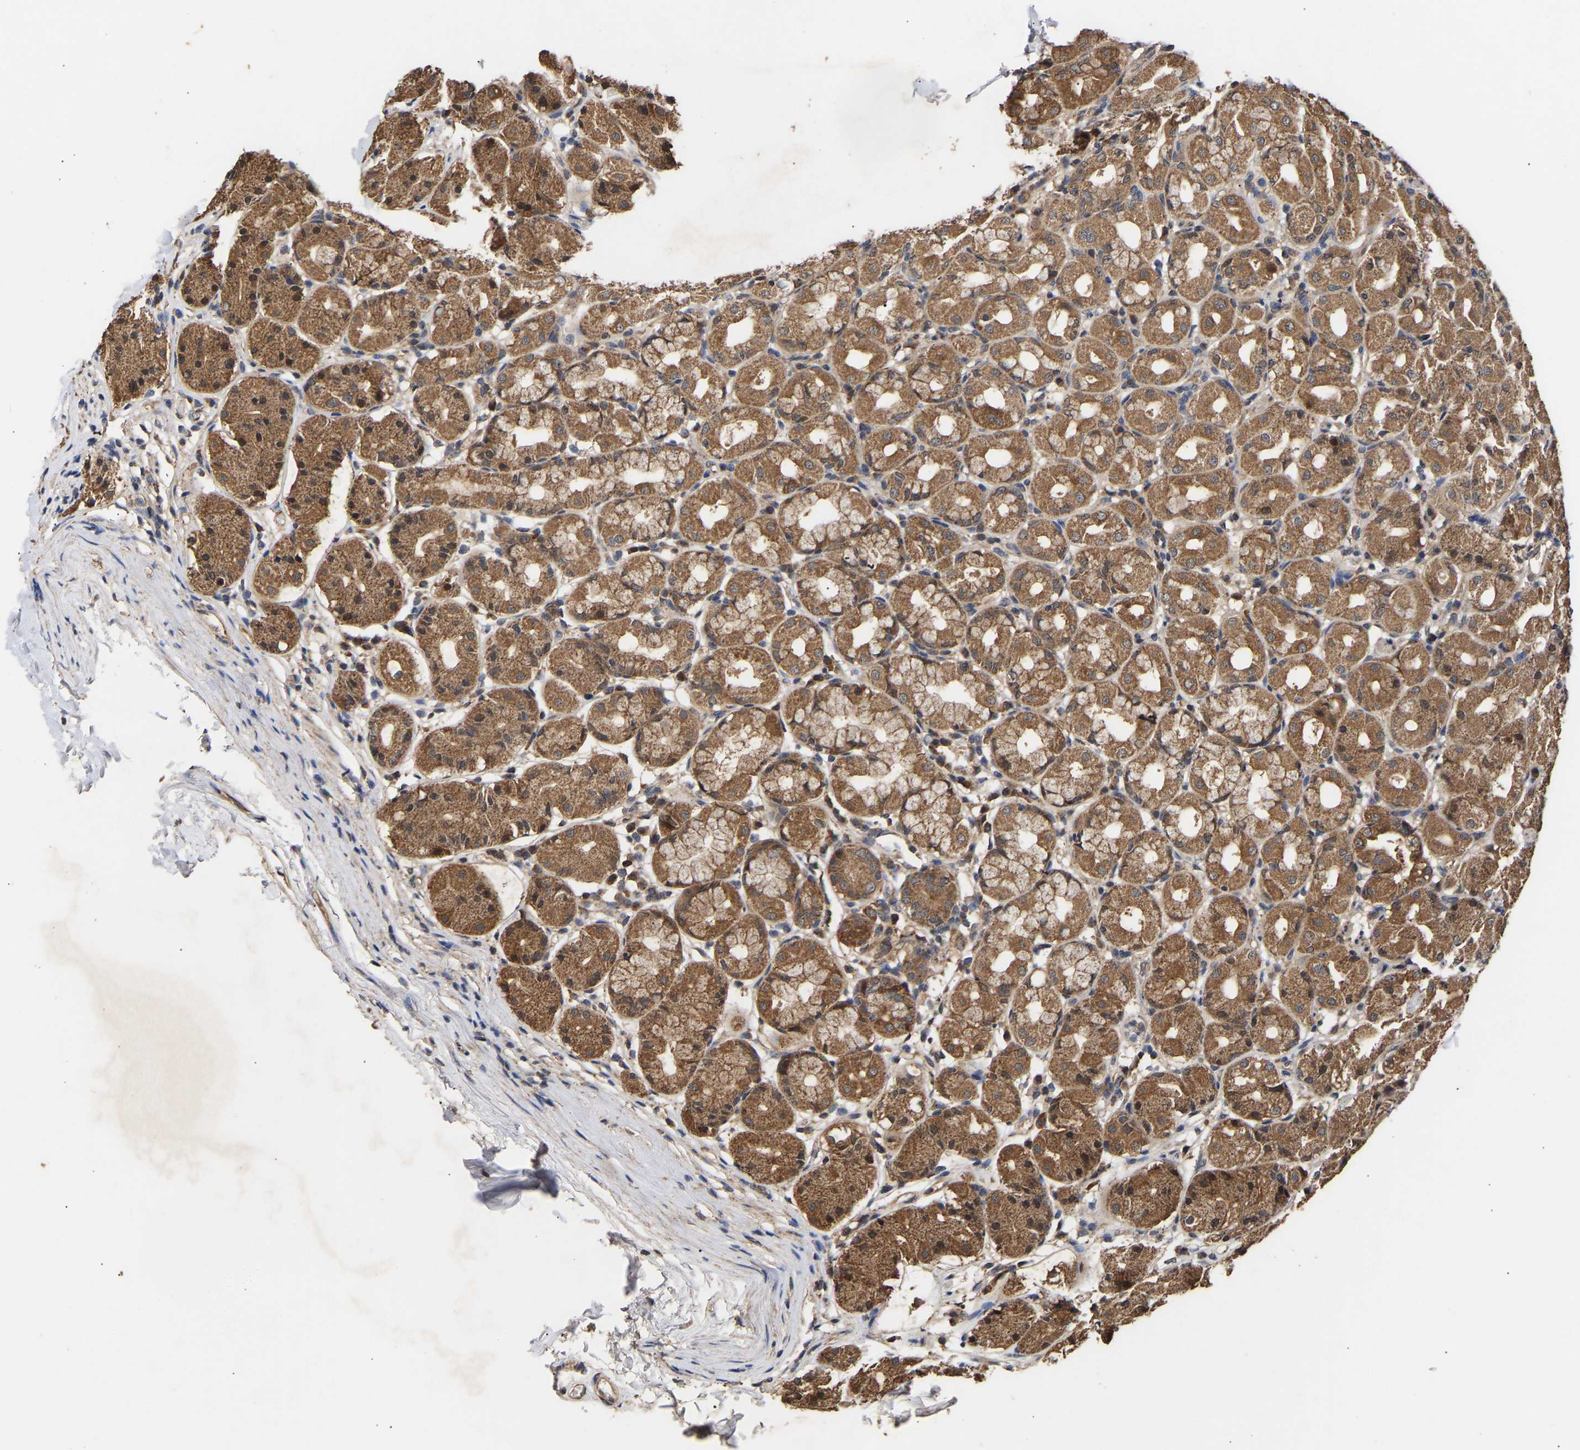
{"staining": {"intensity": "moderate", "quantity": ">75%", "location": "cytoplasmic/membranous,nuclear"}, "tissue": "stomach", "cell_type": "Glandular cells", "image_type": "normal", "snomed": [{"axis": "morphology", "description": "Normal tissue, NOS"}, {"axis": "topography", "description": "Stomach"}, {"axis": "topography", "description": "Stomach, lower"}], "caption": "Protein positivity by IHC exhibits moderate cytoplasmic/membranous,nuclear staining in about >75% of glandular cells in benign stomach.", "gene": "ZNF26", "patient": {"sex": "female", "age": 56}}